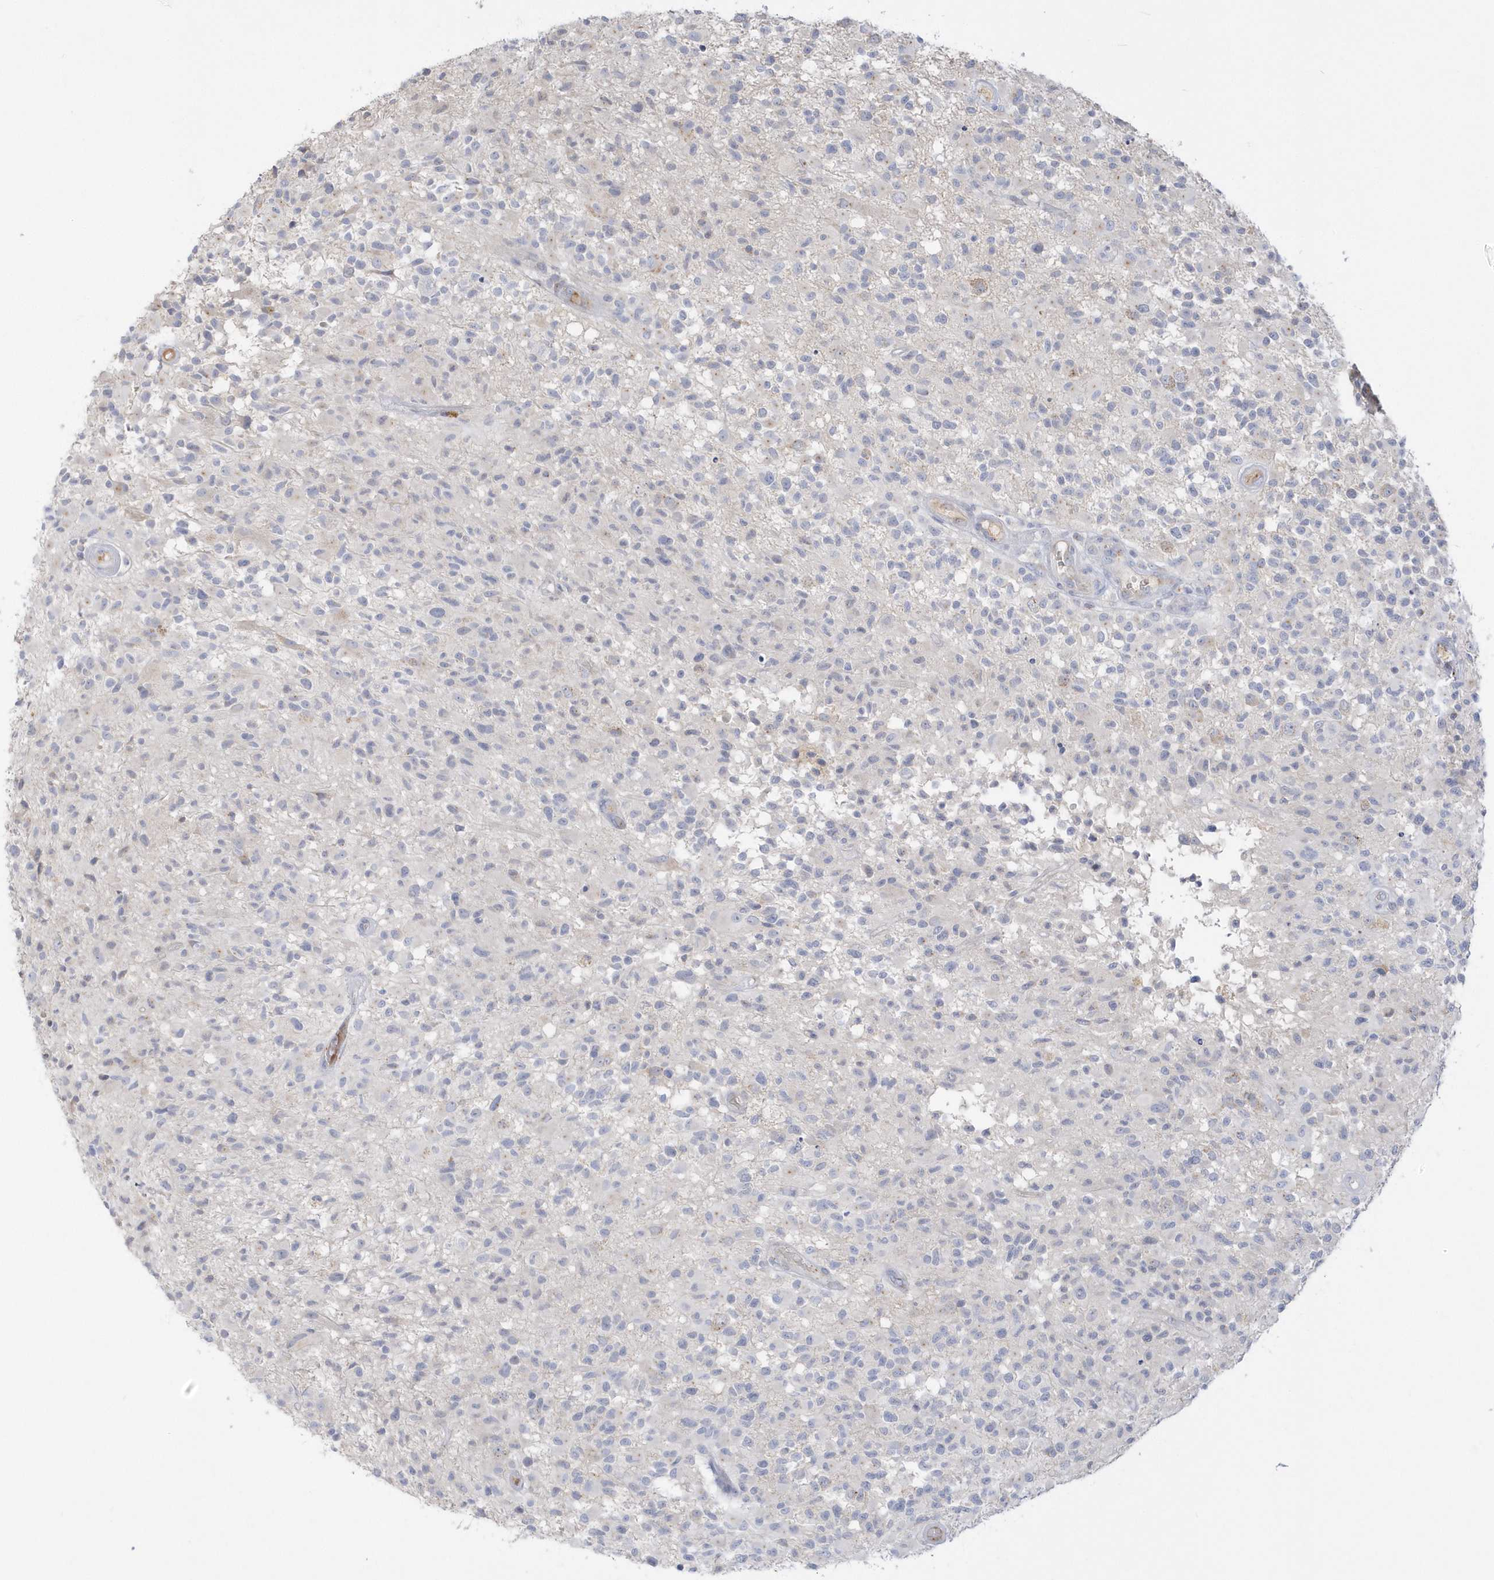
{"staining": {"intensity": "negative", "quantity": "none", "location": "none"}, "tissue": "glioma", "cell_type": "Tumor cells", "image_type": "cancer", "snomed": [{"axis": "morphology", "description": "Glioma, malignant, High grade"}, {"axis": "morphology", "description": "Glioblastoma, NOS"}, {"axis": "topography", "description": "Brain"}], "caption": "Tumor cells are negative for protein expression in human glioma.", "gene": "SEMA3D", "patient": {"sex": "male", "age": 60}}